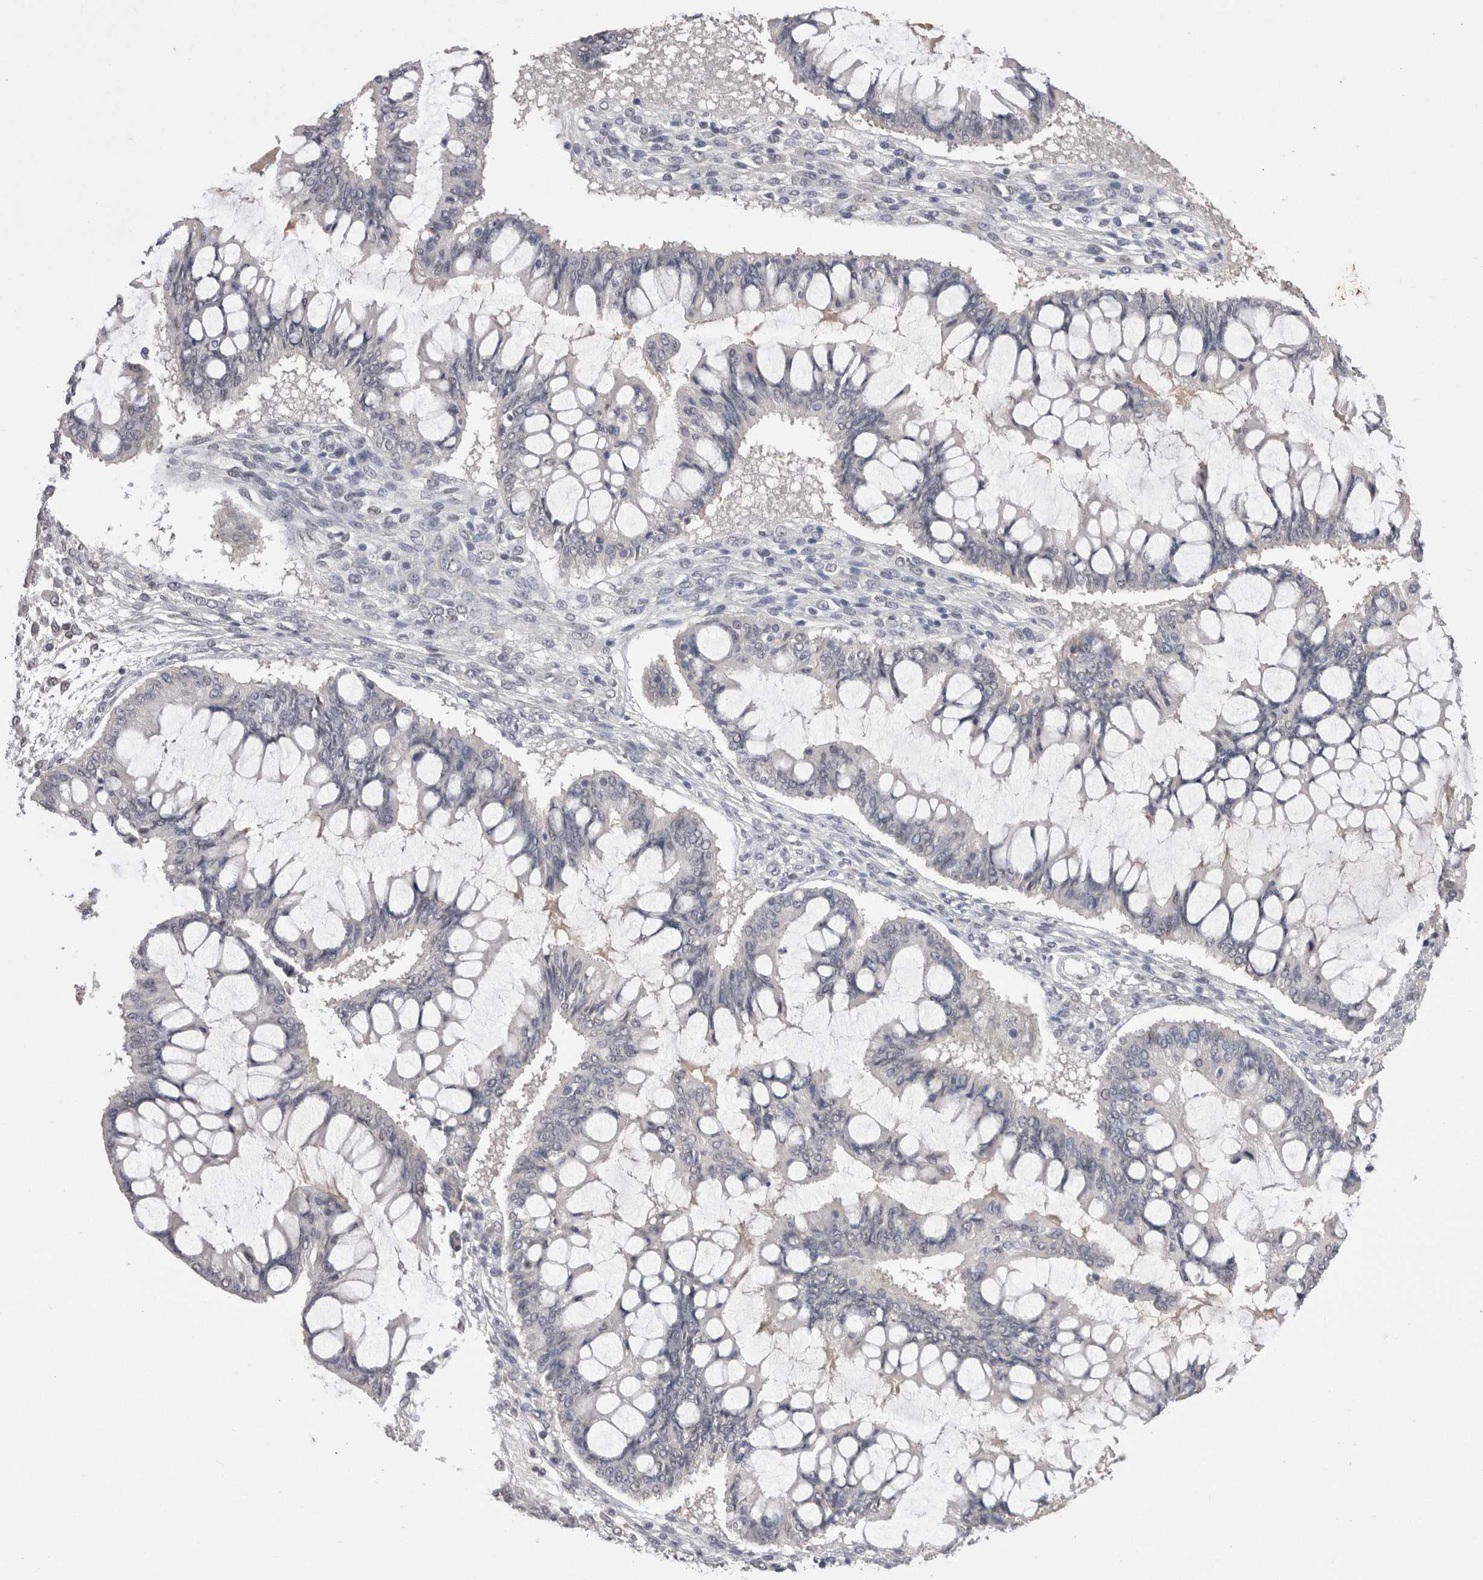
{"staining": {"intensity": "negative", "quantity": "none", "location": "none"}, "tissue": "ovarian cancer", "cell_type": "Tumor cells", "image_type": "cancer", "snomed": [{"axis": "morphology", "description": "Cystadenocarcinoma, mucinous, NOS"}, {"axis": "topography", "description": "Ovary"}], "caption": "DAB immunohistochemical staining of human ovarian cancer exhibits no significant expression in tumor cells. (Immunohistochemistry, brightfield microscopy, high magnification).", "gene": "DAXX", "patient": {"sex": "female", "age": 73}}